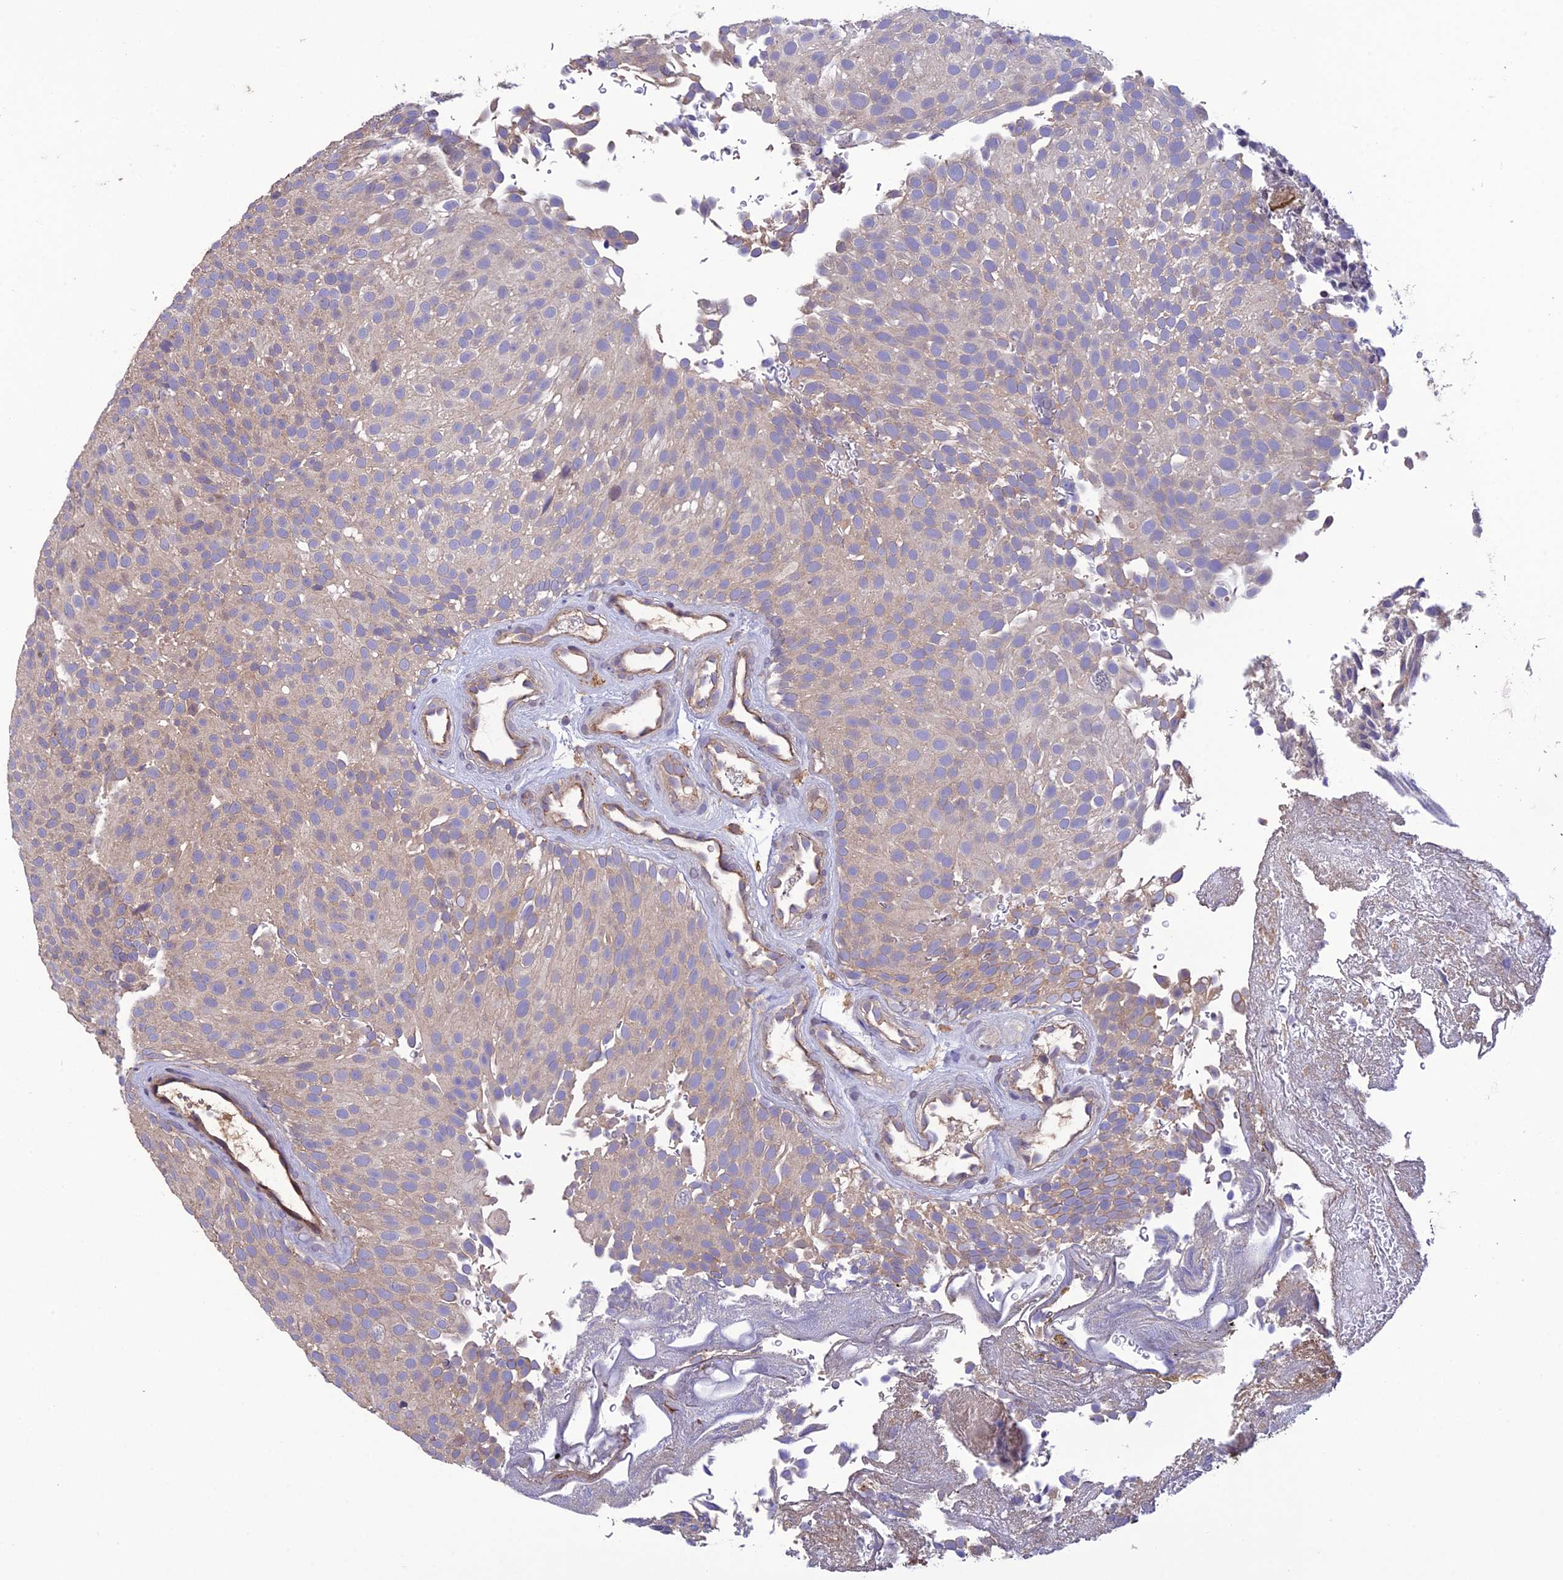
{"staining": {"intensity": "weak", "quantity": "25%-75%", "location": "cytoplasmic/membranous"}, "tissue": "urothelial cancer", "cell_type": "Tumor cells", "image_type": "cancer", "snomed": [{"axis": "morphology", "description": "Urothelial carcinoma, Low grade"}, {"axis": "topography", "description": "Urinary bladder"}], "caption": "A brown stain shows weak cytoplasmic/membranous staining of a protein in human urothelial carcinoma (low-grade) tumor cells. (Stains: DAB in brown, nuclei in blue, Microscopy: brightfield microscopy at high magnification).", "gene": "MIOS", "patient": {"sex": "male", "age": 78}}